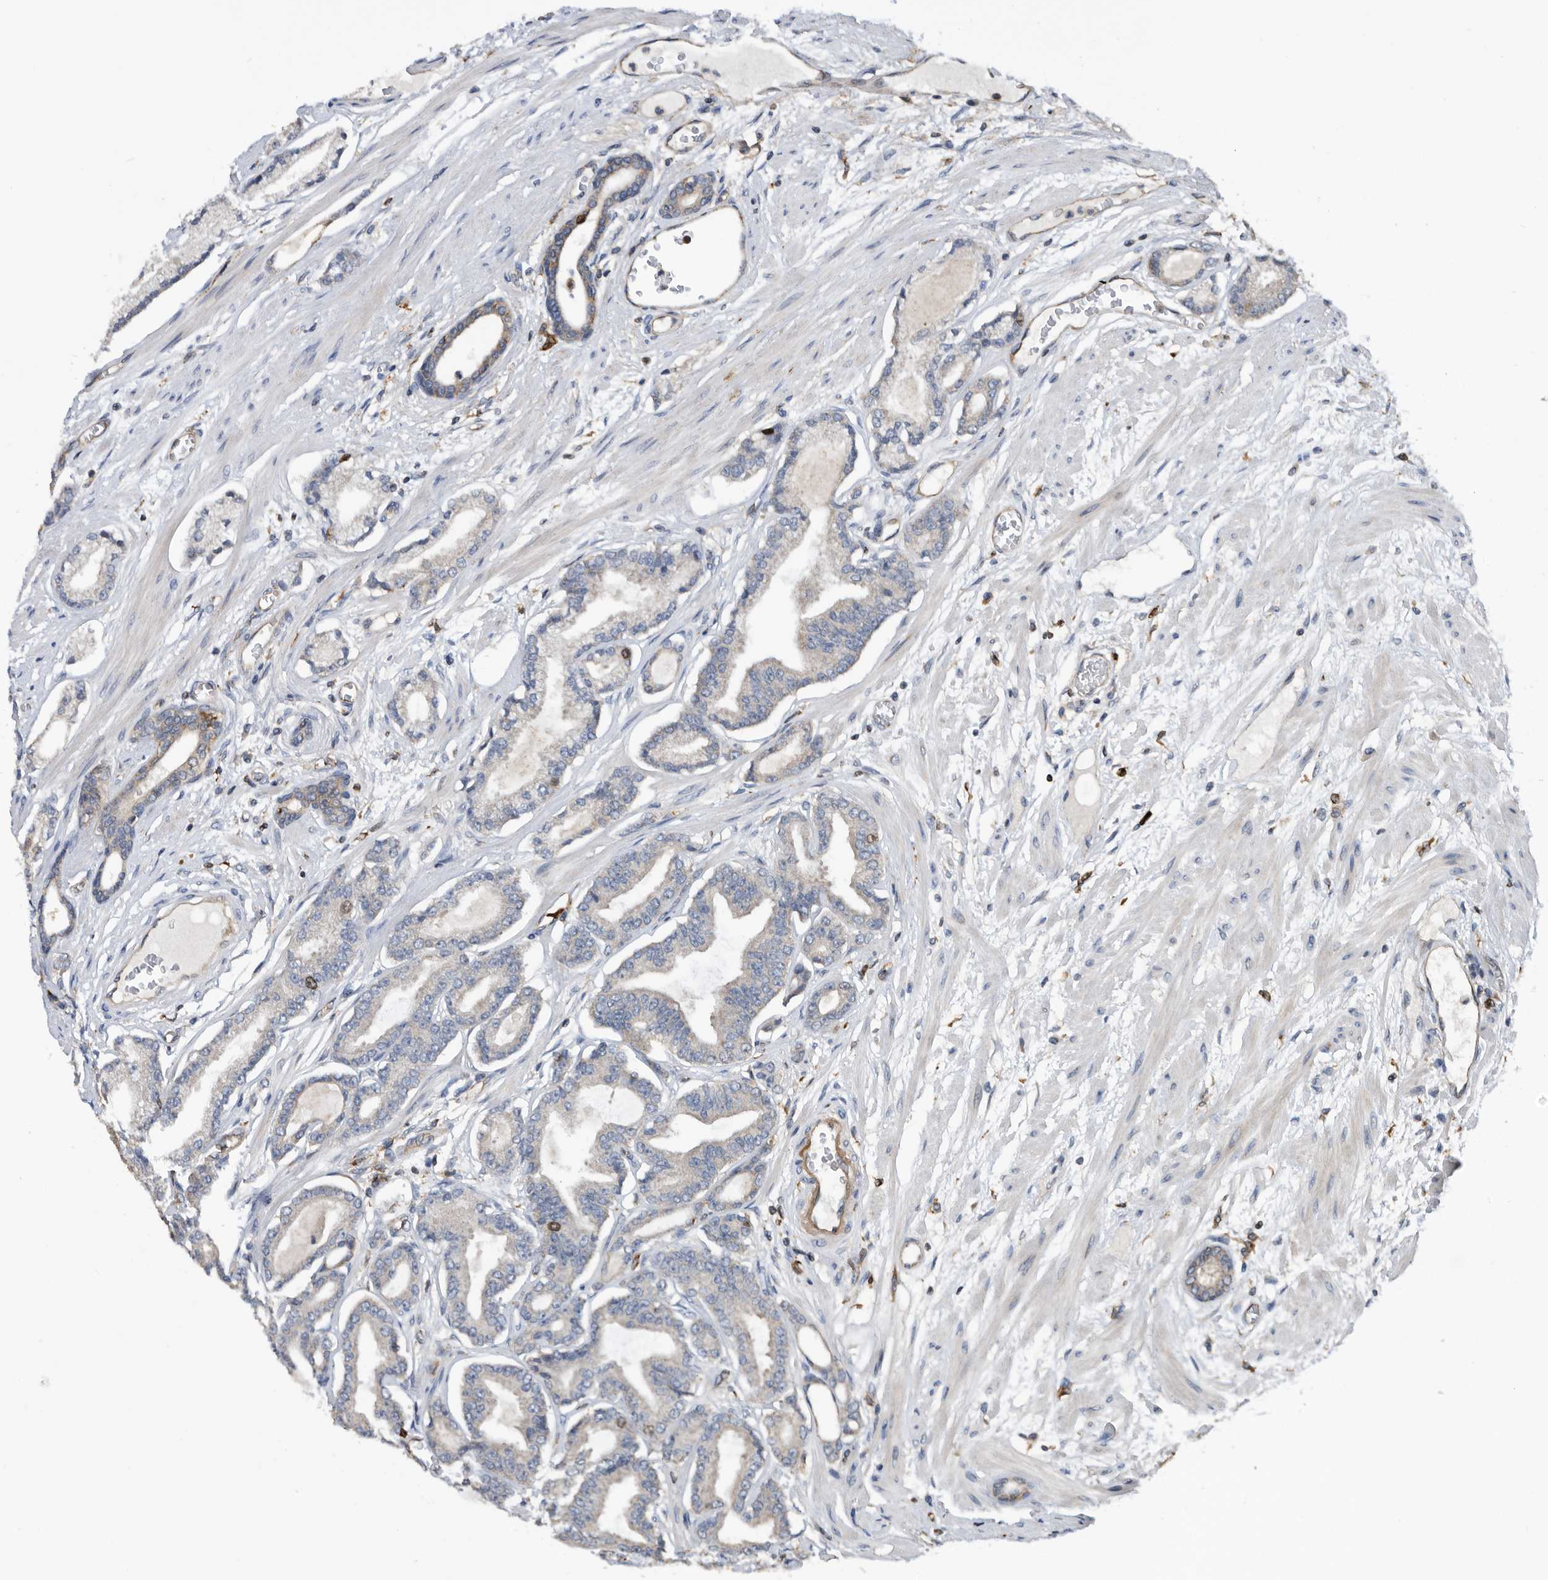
{"staining": {"intensity": "negative", "quantity": "none", "location": "none"}, "tissue": "prostate cancer", "cell_type": "Tumor cells", "image_type": "cancer", "snomed": [{"axis": "morphology", "description": "Adenocarcinoma, Low grade"}, {"axis": "topography", "description": "Prostate"}], "caption": "Tumor cells show no significant expression in prostate cancer (low-grade adenocarcinoma). Brightfield microscopy of immunohistochemistry (IHC) stained with DAB (3,3'-diaminobenzidine) (brown) and hematoxylin (blue), captured at high magnification.", "gene": "ATAD2", "patient": {"sex": "male", "age": 60}}